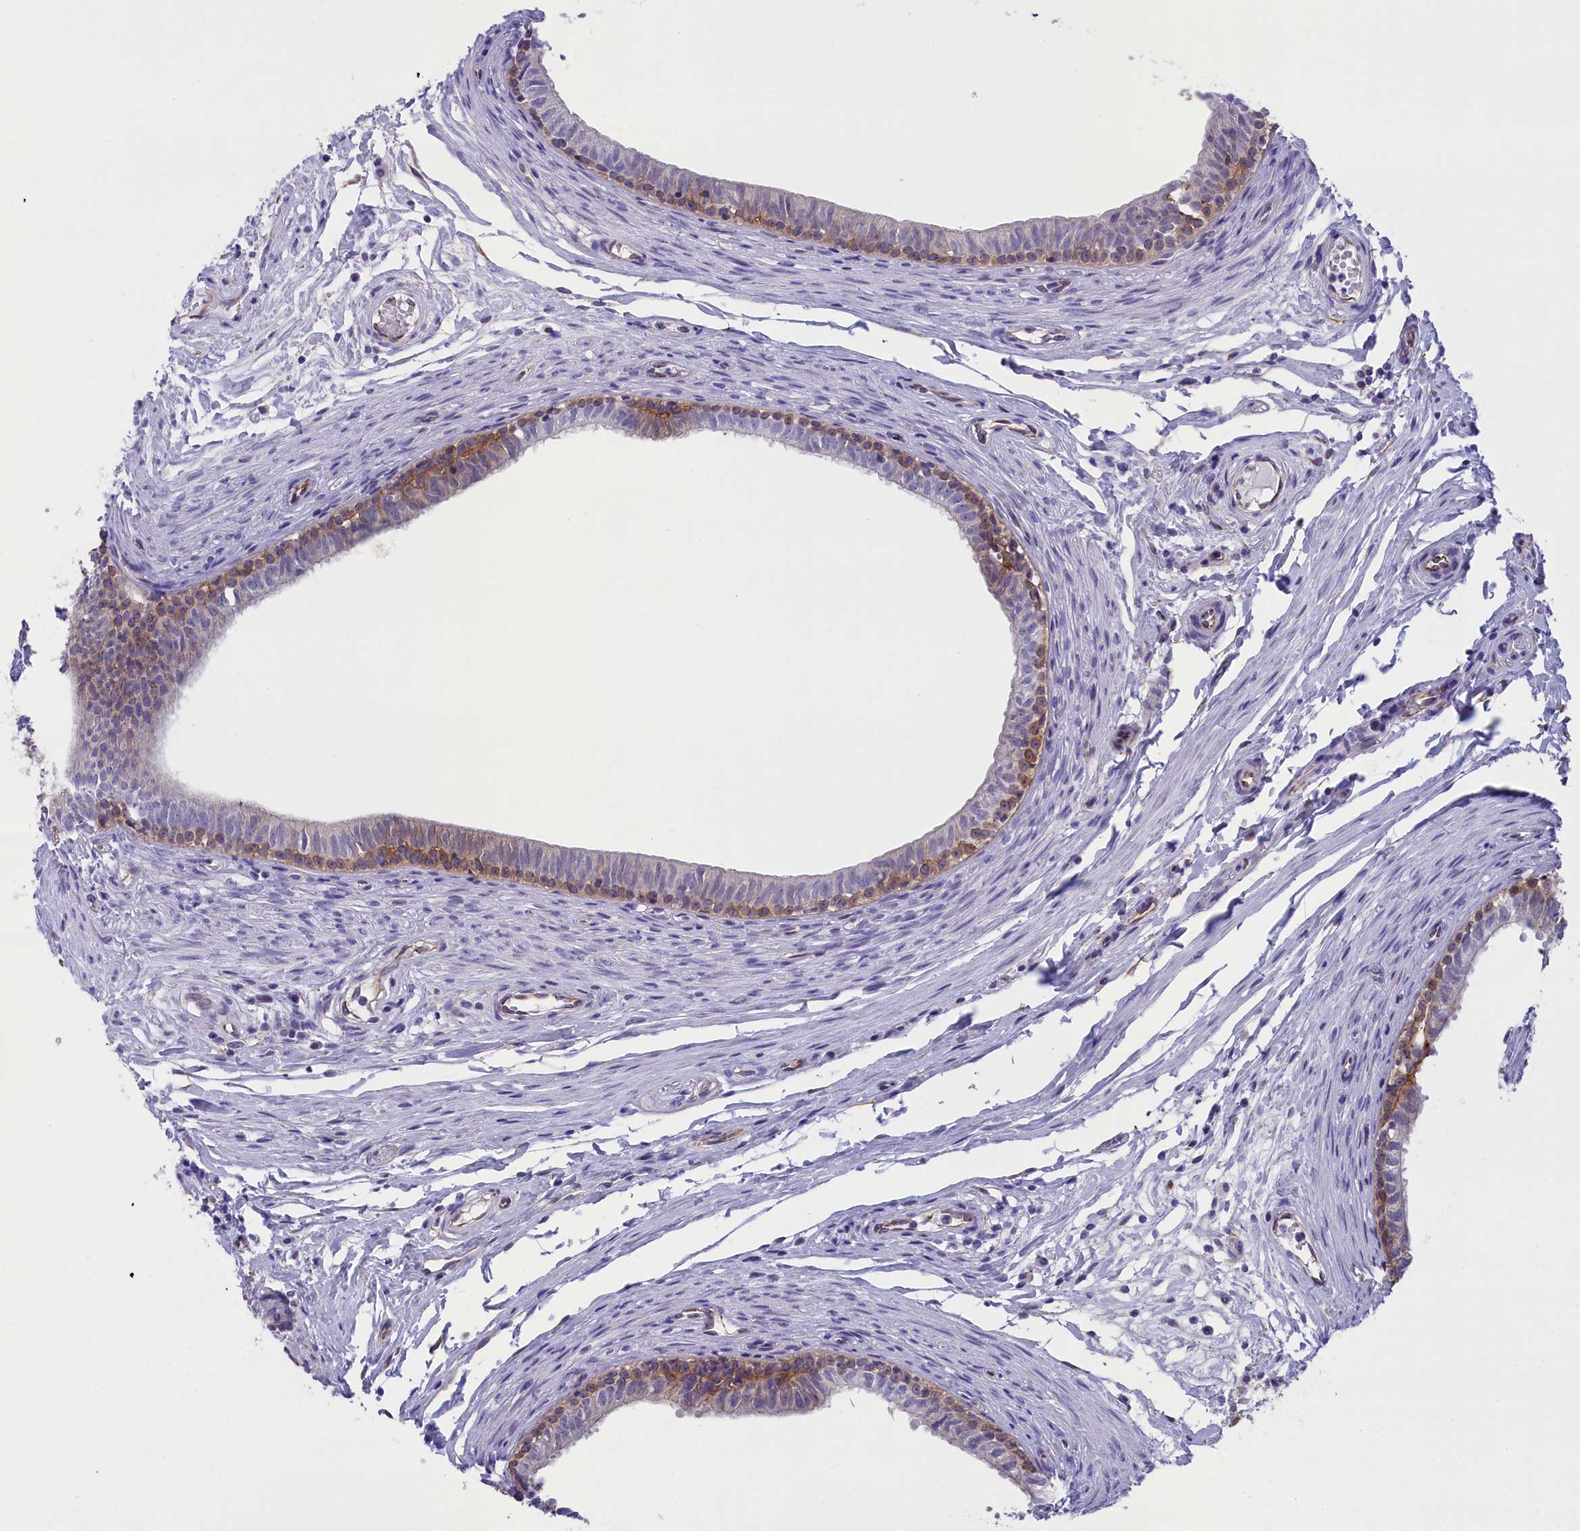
{"staining": {"intensity": "moderate", "quantity": "<25%", "location": "cytoplasmic/membranous"}, "tissue": "epididymis", "cell_type": "Glandular cells", "image_type": "normal", "snomed": [{"axis": "morphology", "description": "Normal tissue, NOS"}, {"axis": "topography", "description": "Epididymis, spermatic cord, NOS"}], "caption": "This histopathology image reveals immunohistochemistry staining of normal human epididymis, with low moderate cytoplasmic/membranous expression in about <25% of glandular cells.", "gene": "TACSTD2", "patient": {"sex": "male", "age": 22}}